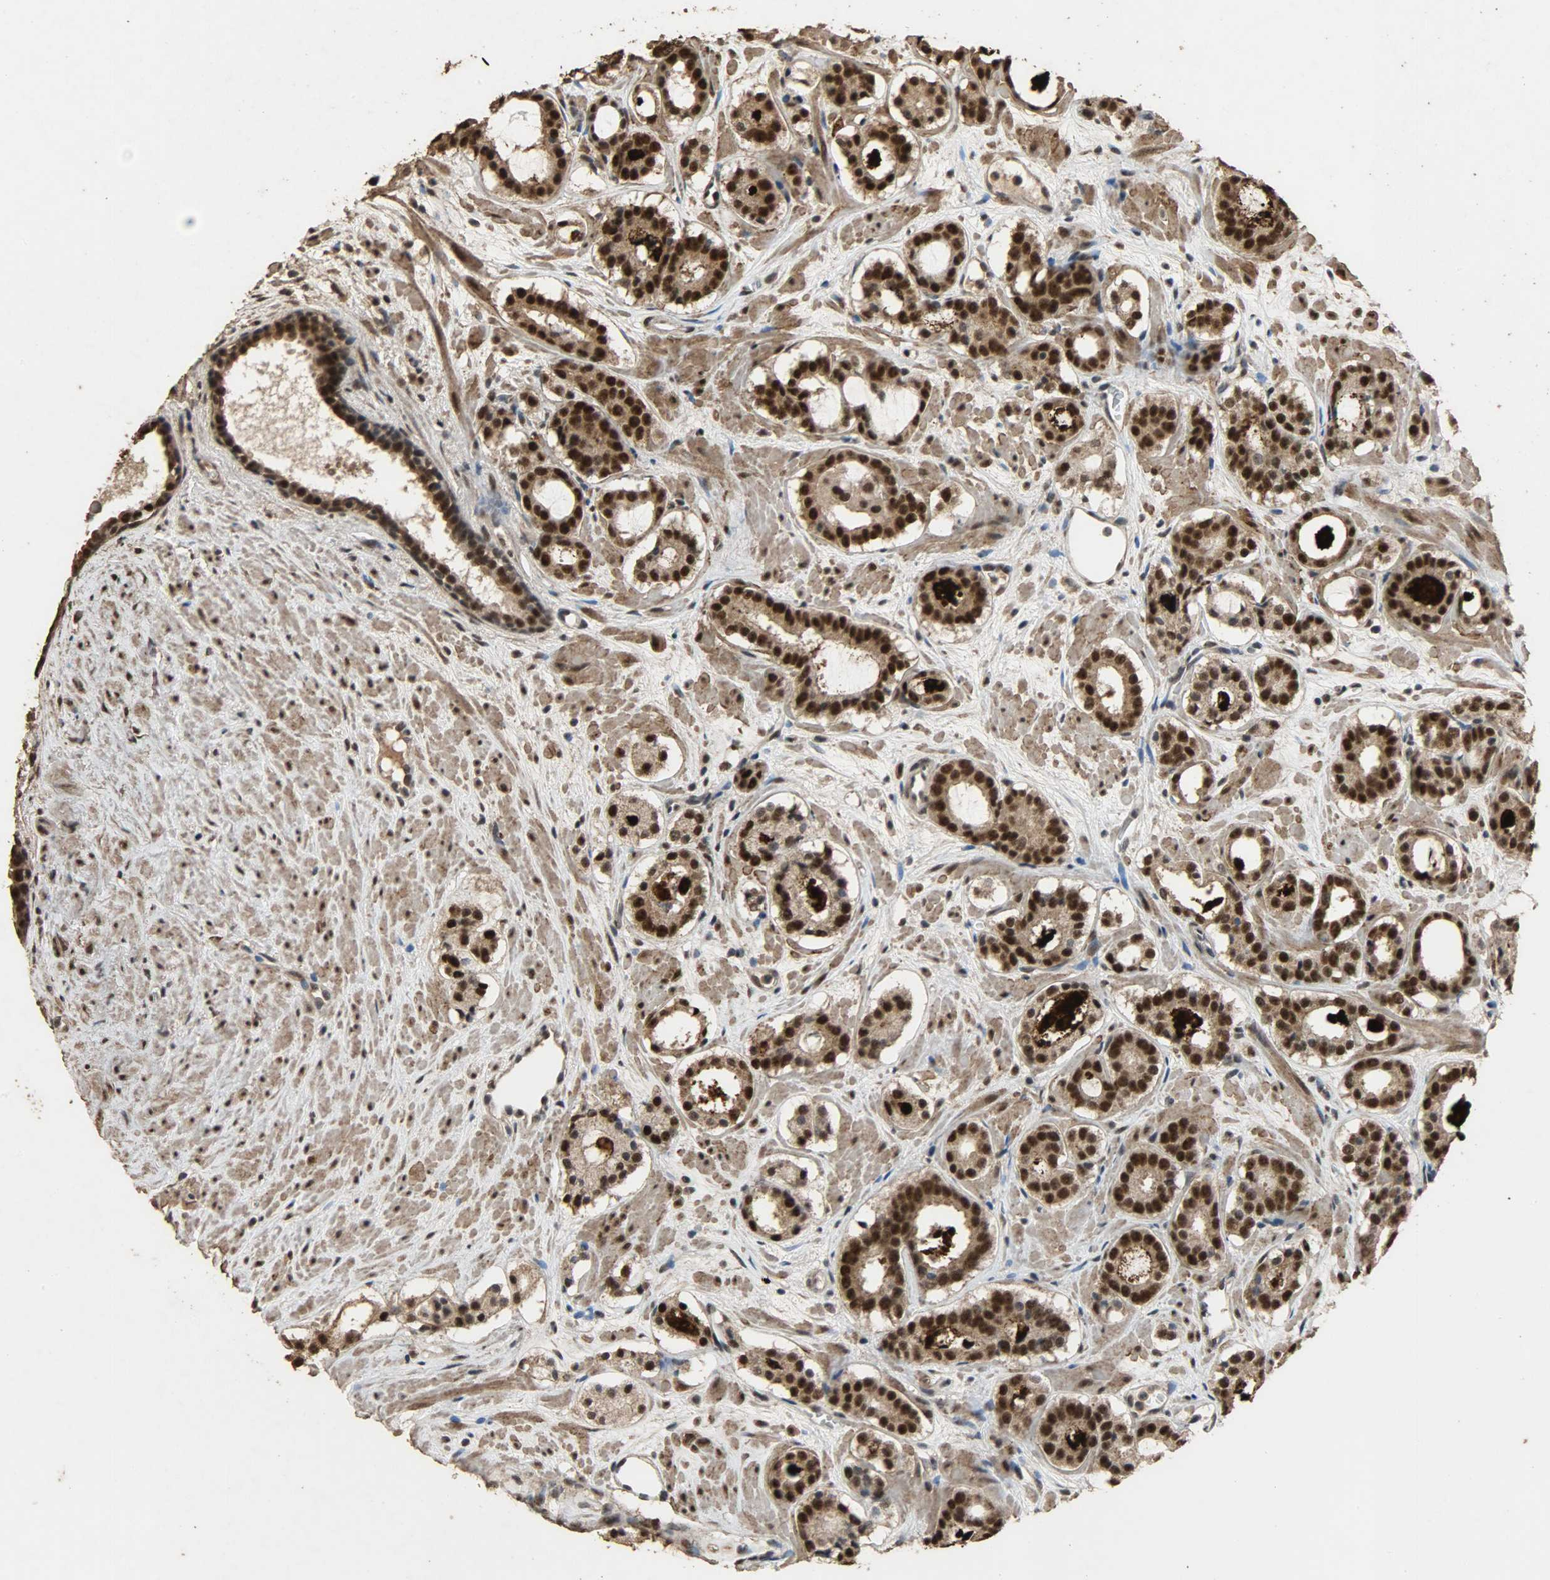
{"staining": {"intensity": "strong", "quantity": ">75%", "location": "cytoplasmic/membranous,nuclear"}, "tissue": "prostate cancer", "cell_type": "Tumor cells", "image_type": "cancer", "snomed": [{"axis": "morphology", "description": "Adenocarcinoma, Low grade"}, {"axis": "topography", "description": "Prostate"}], "caption": "About >75% of tumor cells in human prostate adenocarcinoma (low-grade) demonstrate strong cytoplasmic/membranous and nuclear protein expression as visualized by brown immunohistochemical staining.", "gene": "CCNT2", "patient": {"sex": "male", "age": 57}}